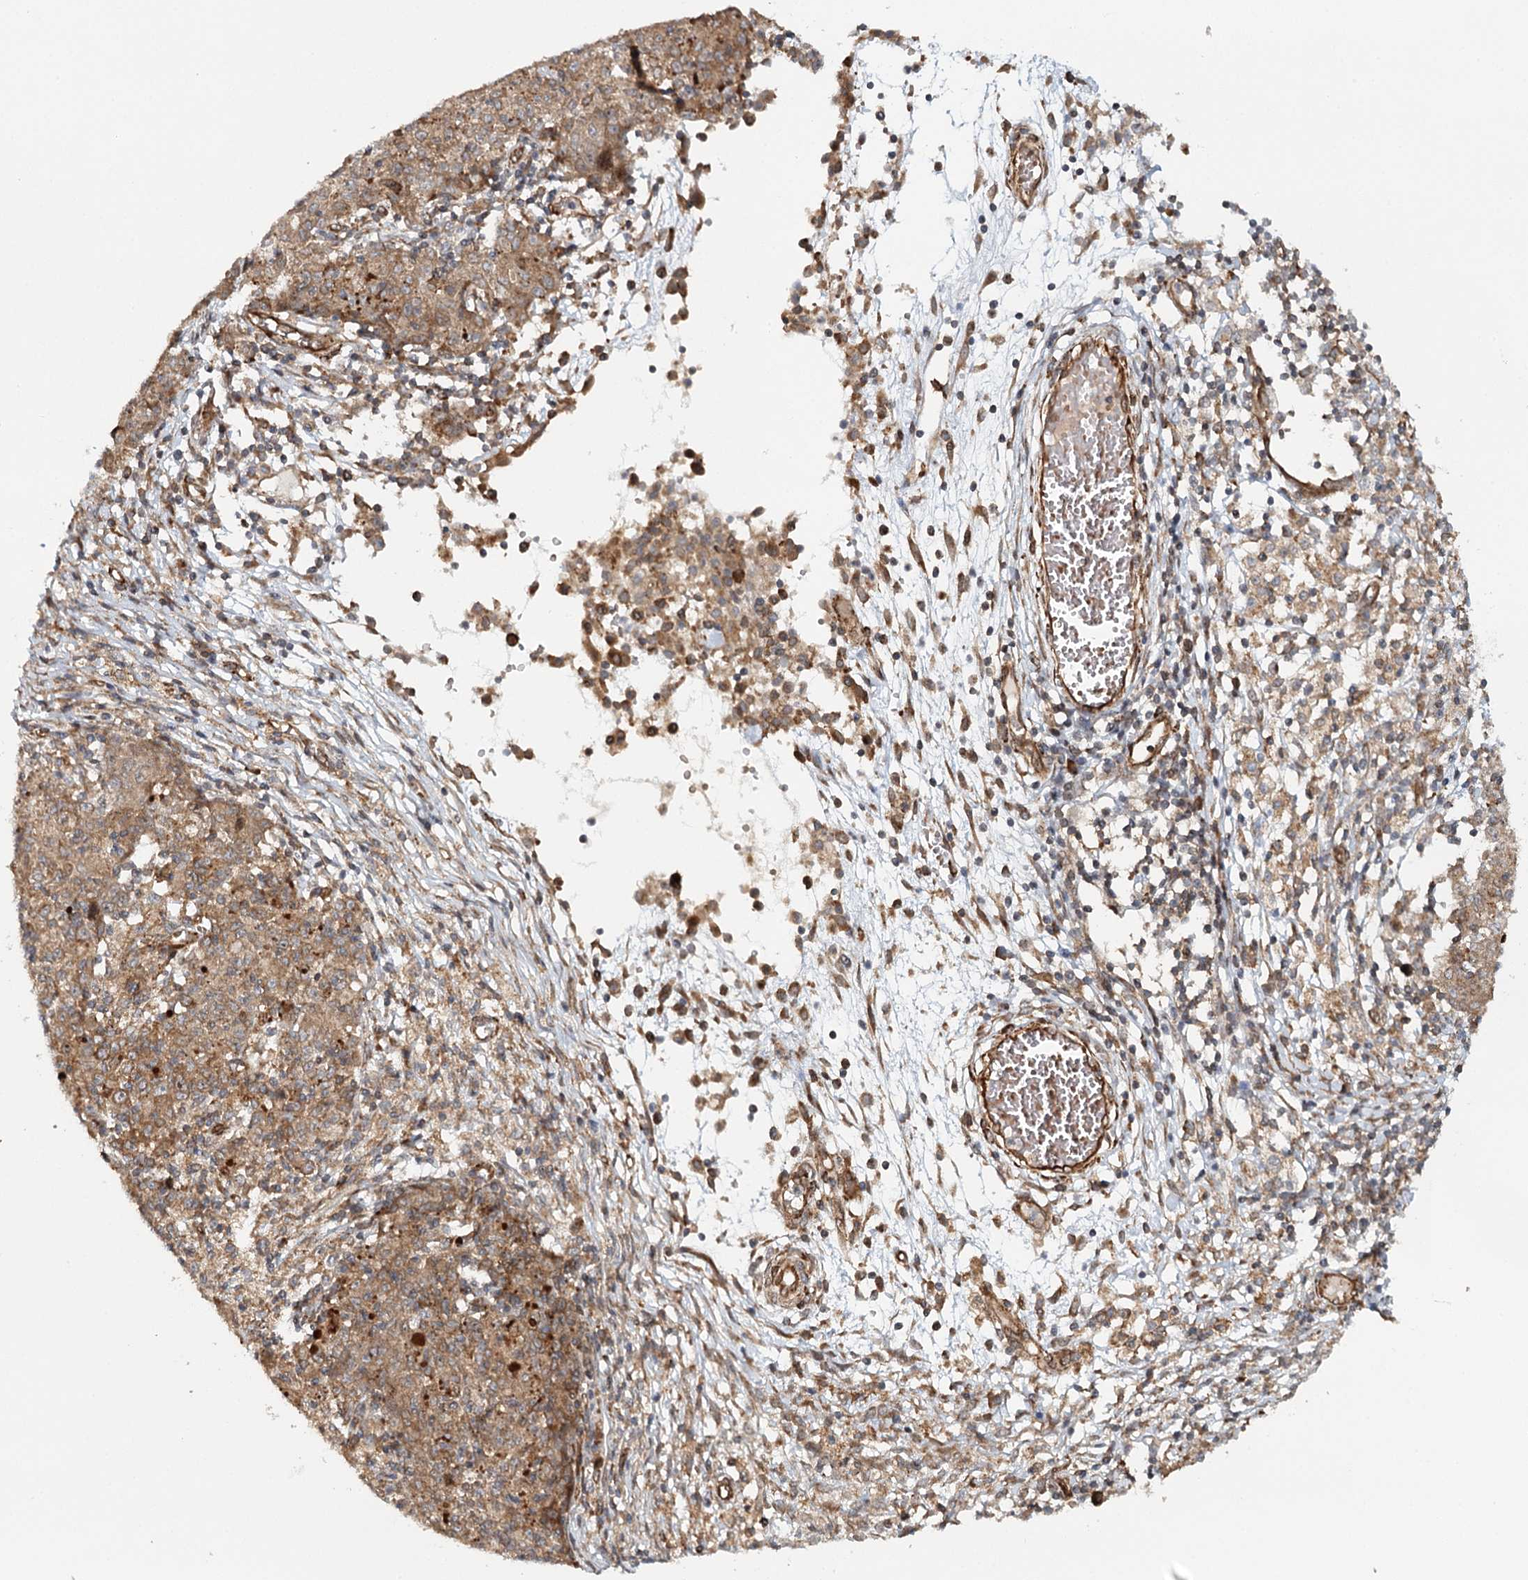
{"staining": {"intensity": "moderate", "quantity": ">75%", "location": "cytoplasmic/membranous"}, "tissue": "ovarian cancer", "cell_type": "Tumor cells", "image_type": "cancer", "snomed": [{"axis": "morphology", "description": "Carcinoma, endometroid"}, {"axis": "topography", "description": "Ovary"}], "caption": "The photomicrograph exhibits staining of ovarian cancer (endometroid carcinoma), revealing moderate cytoplasmic/membranous protein staining (brown color) within tumor cells. (brown staining indicates protein expression, while blue staining denotes nuclei).", "gene": "MKNK1", "patient": {"sex": "female", "age": 42}}